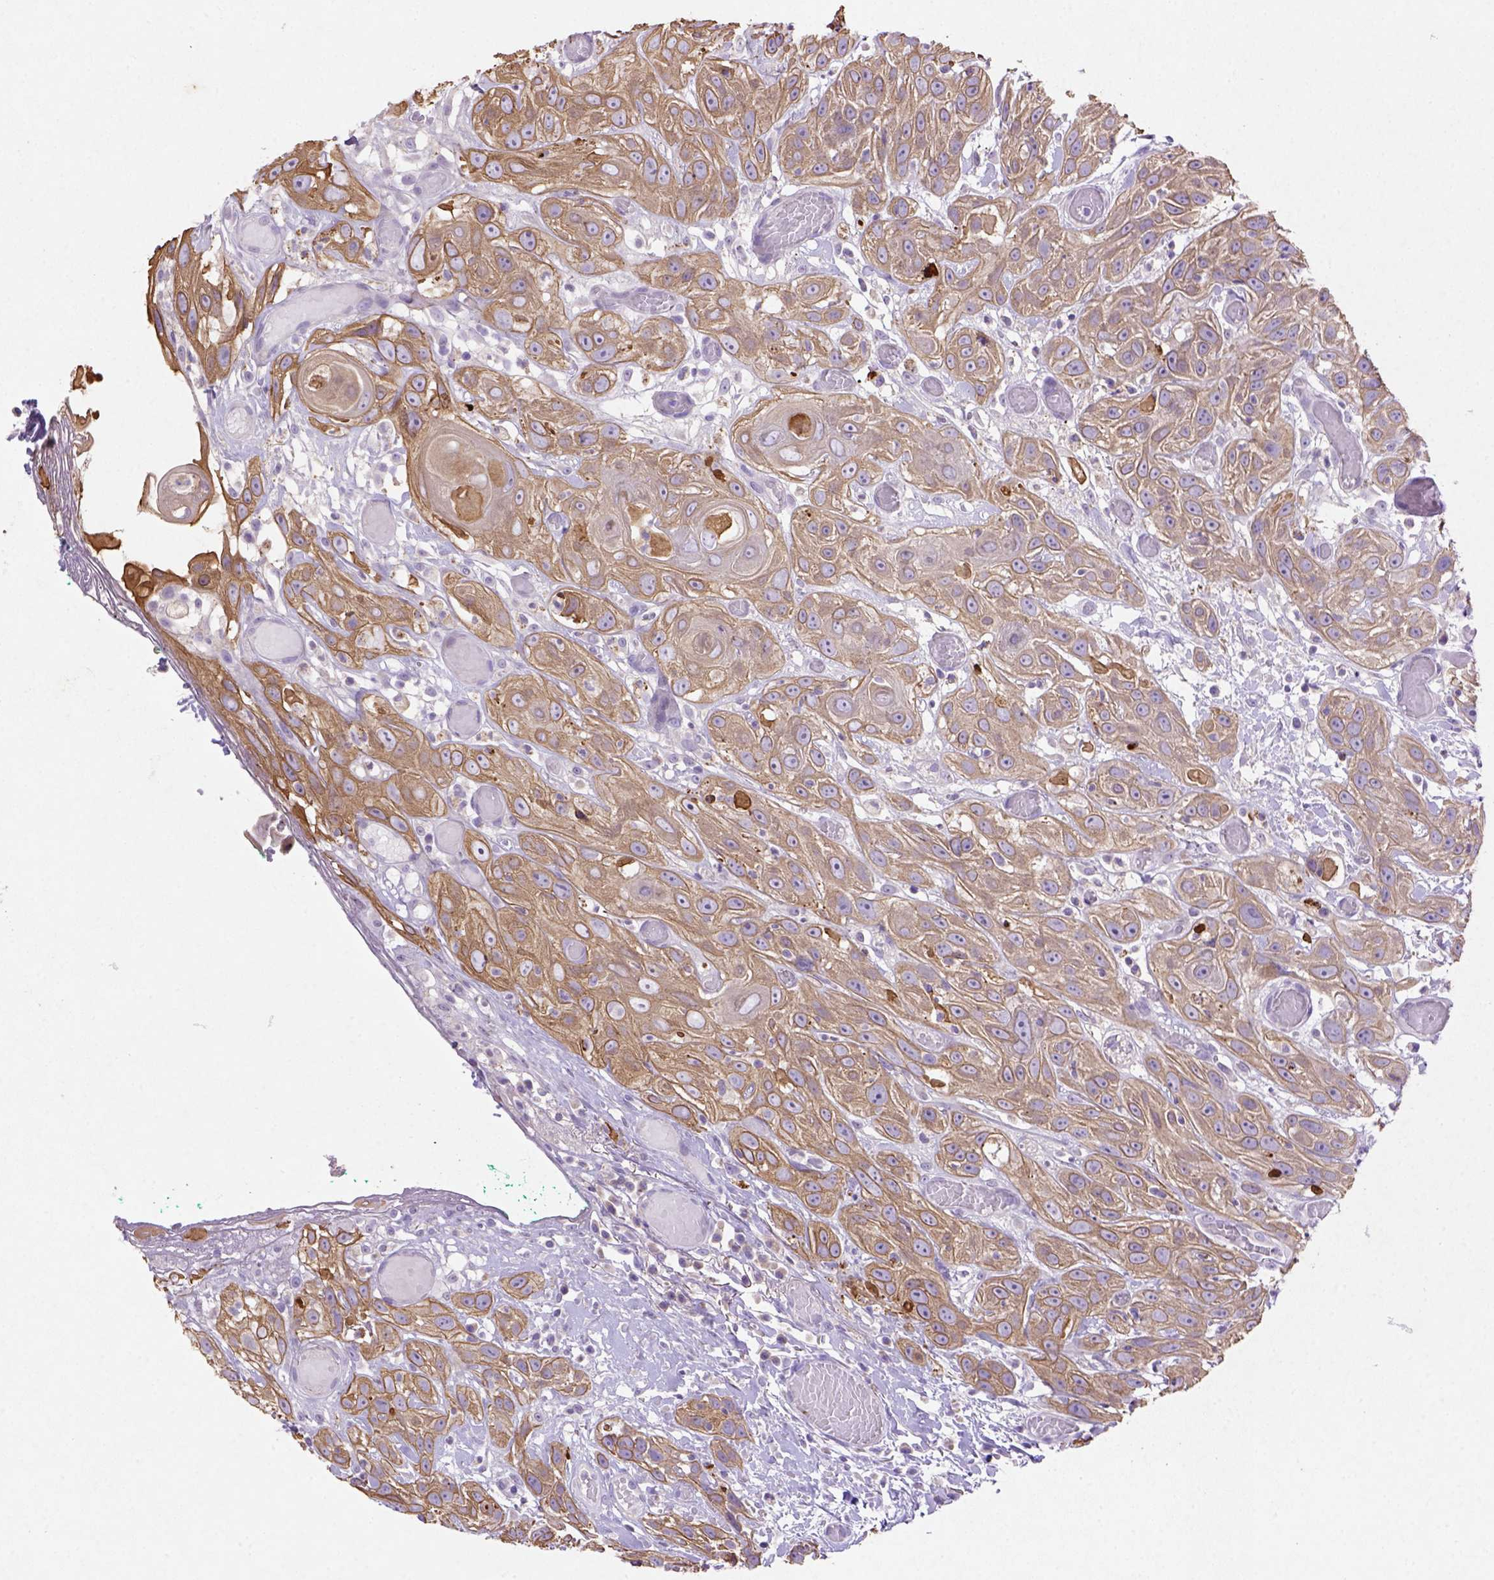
{"staining": {"intensity": "moderate", "quantity": ">75%", "location": "cytoplasmic/membranous"}, "tissue": "head and neck cancer", "cell_type": "Tumor cells", "image_type": "cancer", "snomed": [{"axis": "morphology", "description": "Normal tissue, NOS"}, {"axis": "morphology", "description": "Squamous cell carcinoma, NOS"}, {"axis": "topography", "description": "Oral tissue"}, {"axis": "topography", "description": "Salivary gland"}, {"axis": "topography", "description": "Head-Neck"}], "caption": "Squamous cell carcinoma (head and neck) stained for a protein displays moderate cytoplasmic/membranous positivity in tumor cells. The protein is stained brown, and the nuclei are stained in blue (DAB (3,3'-diaminobenzidine) IHC with brightfield microscopy, high magnification).", "gene": "NUDT2", "patient": {"sex": "female", "age": 62}}